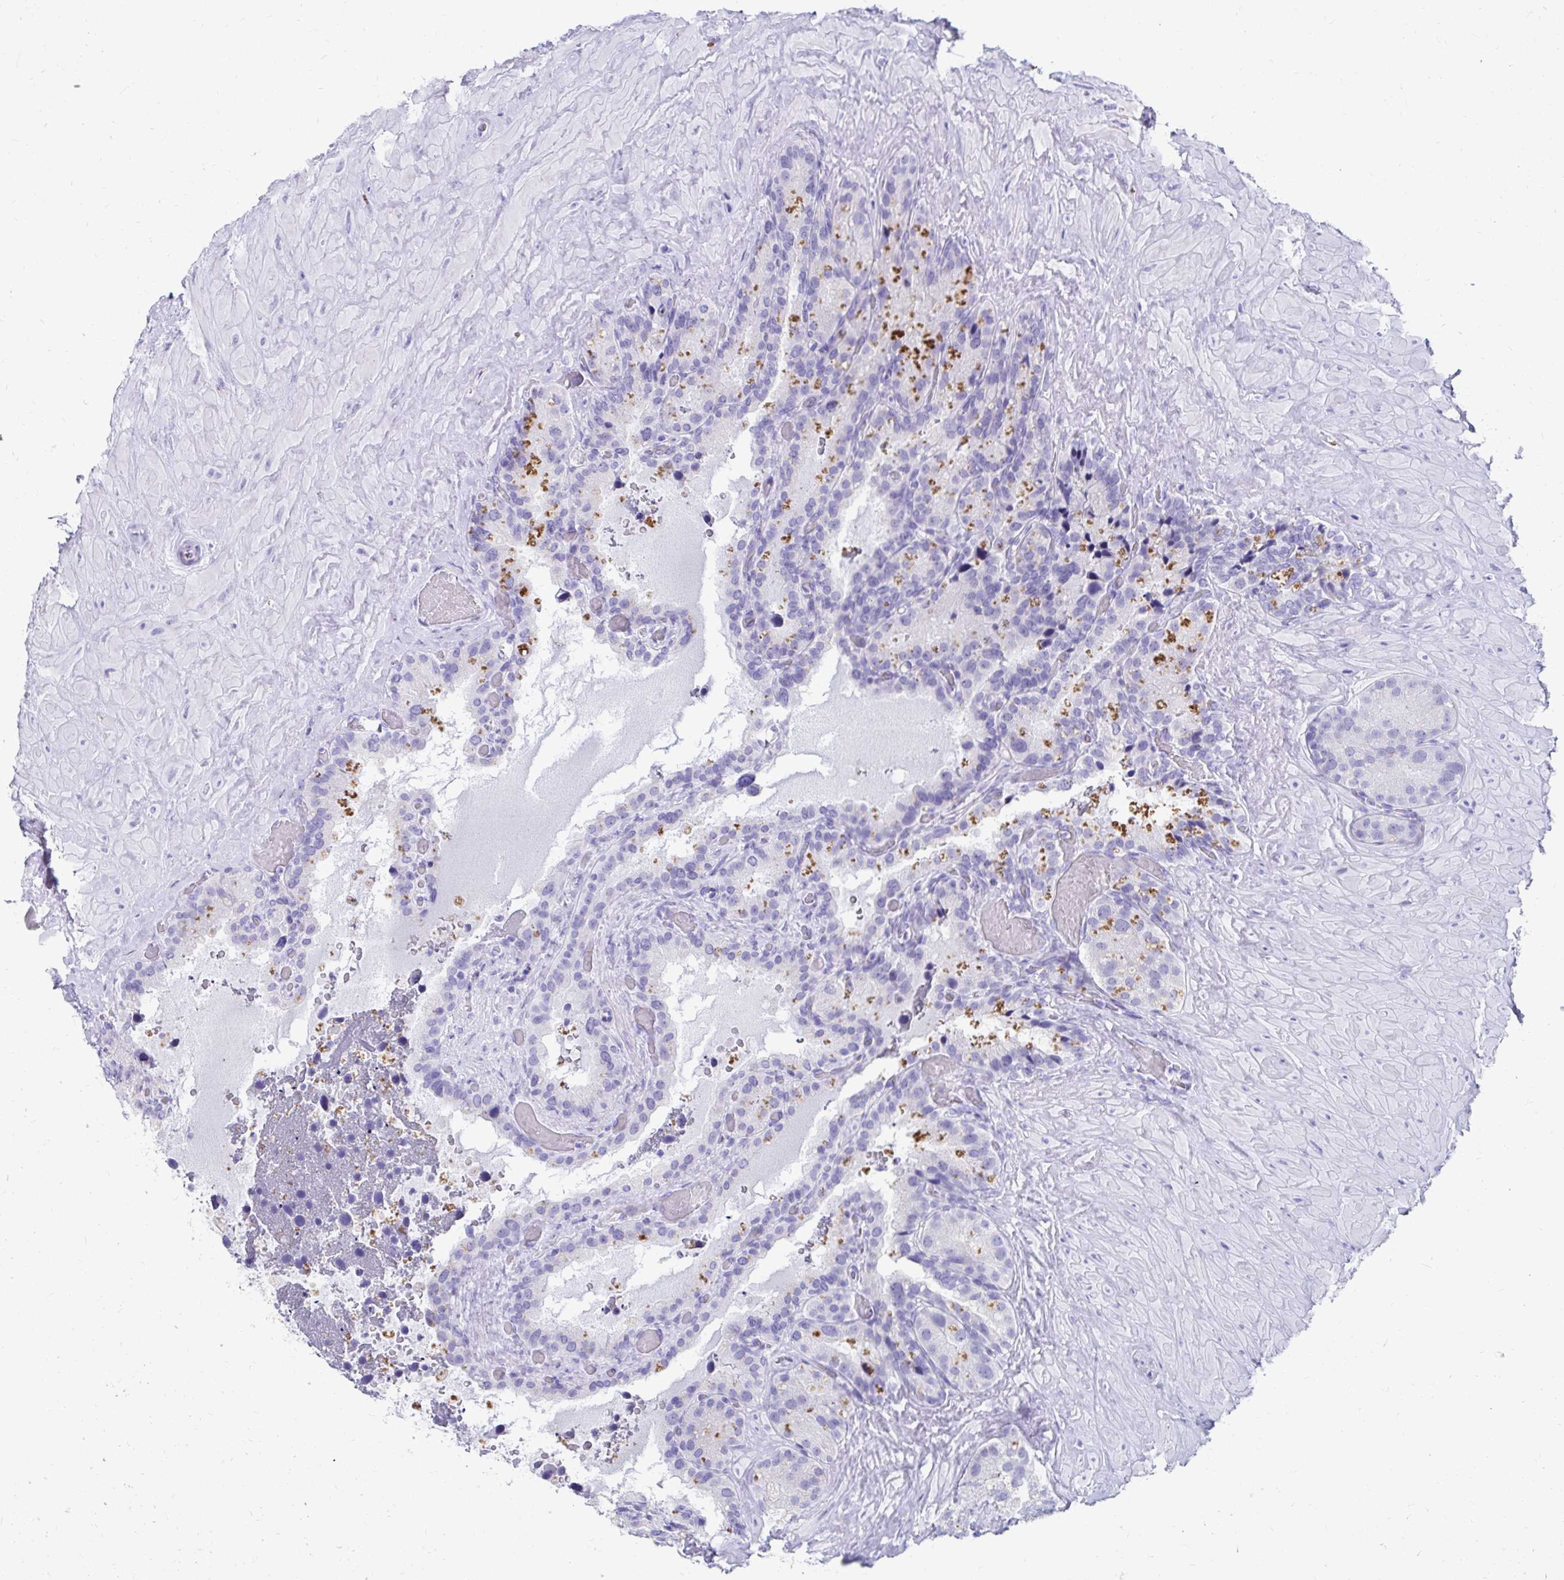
{"staining": {"intensity": "negative", "quantity": "none", "location": "none"}, "tissue": "seminal vesicle", "cell_type": "Glandular cells", "image_type": "normal", "snomed": [{"axis": "morphology", "description": "Normal tissue, NOS"}, {"axis": "topography", "description": "Seminal veicle"}], "caption": "A micrograph of human seminal vesicle is negative for staining in glandular cells. (DAB (3,3'-diaminobenzidine) immunohistochemistry (IHC) with hematoxylin counter stain).", "gene": "DPEP3", "patient": {"sex": "male", "age": 60}}